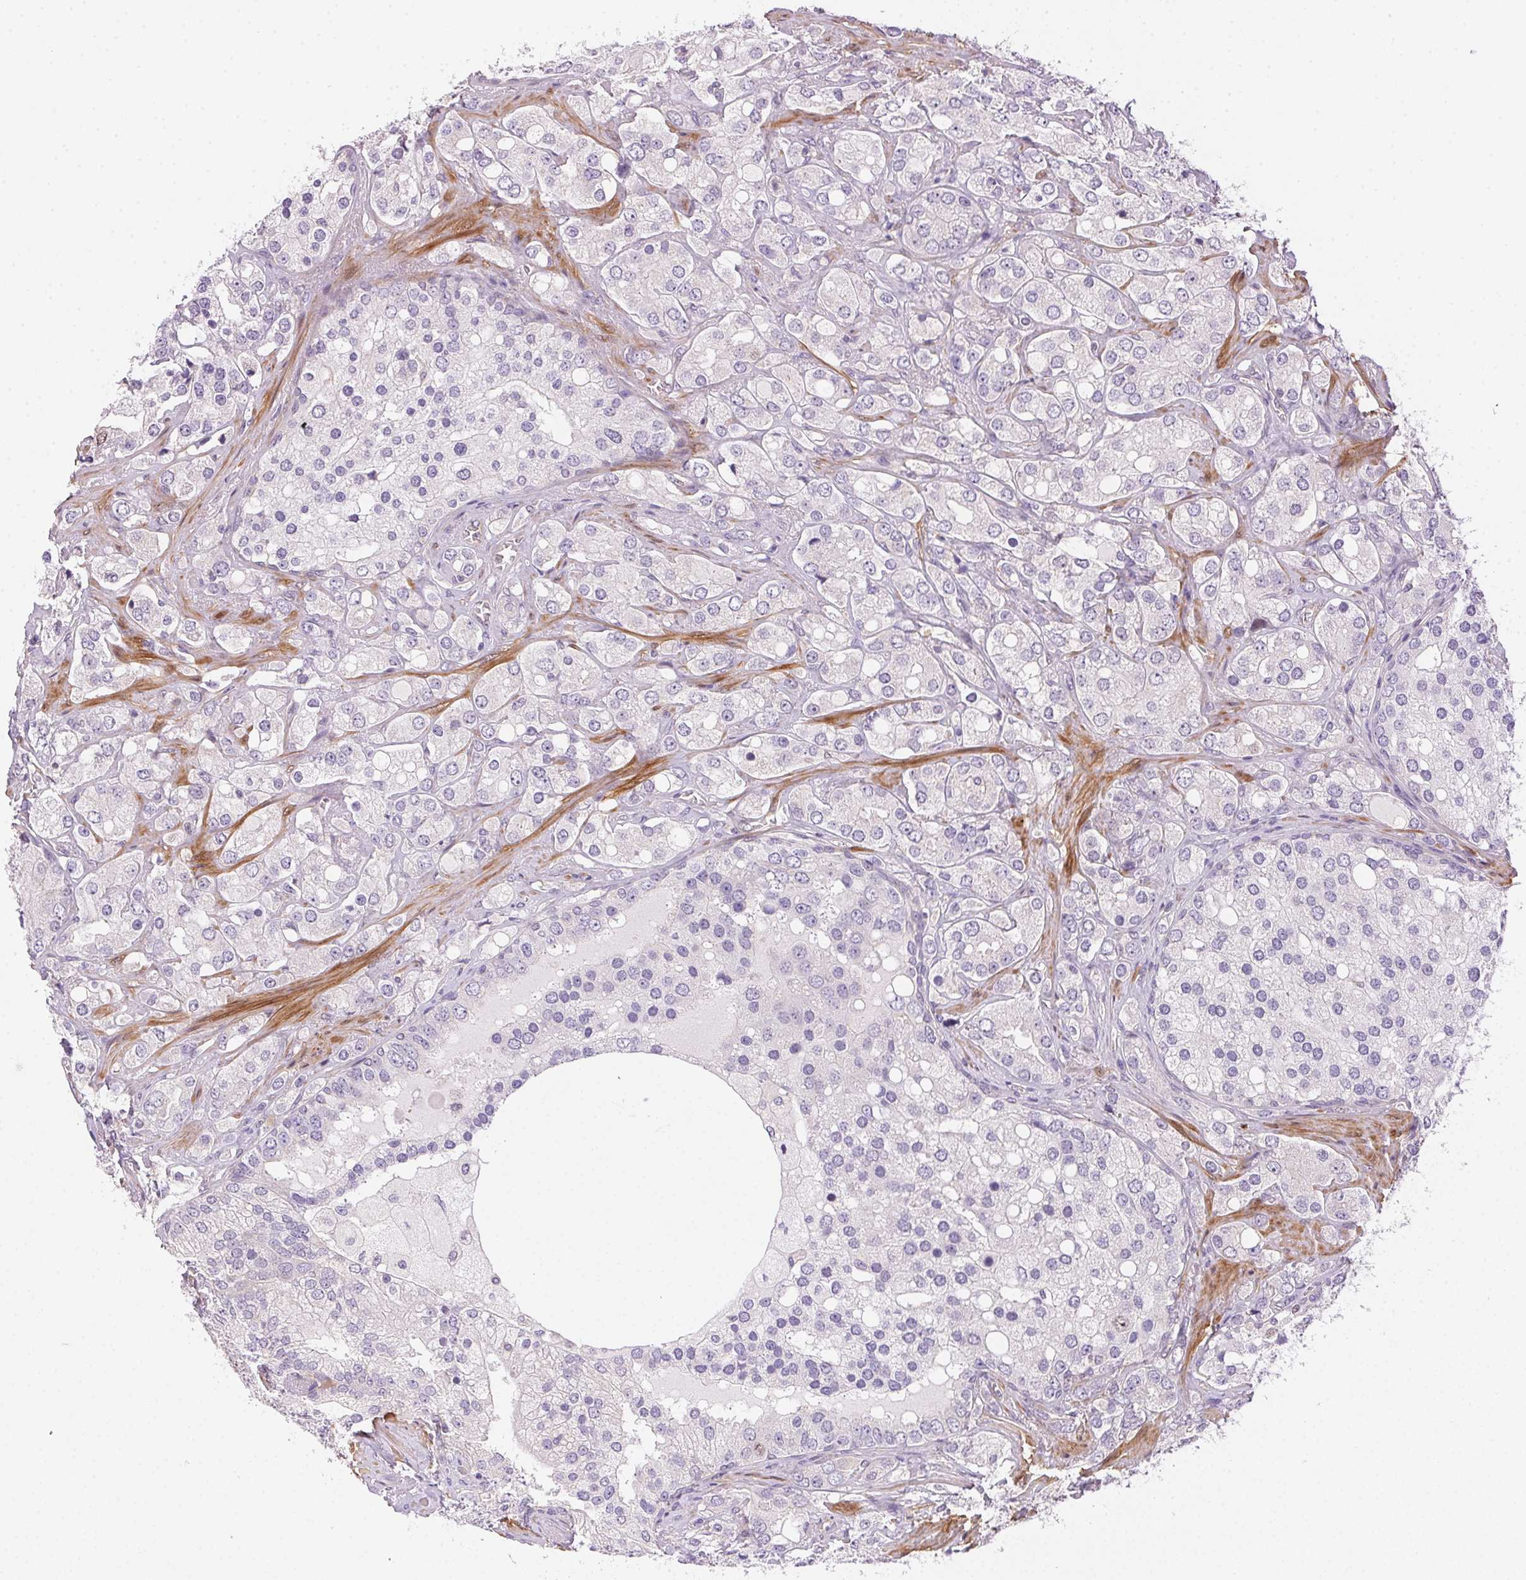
{"staining": {"intensity": "negative", "quantity": "none", "location": "none"}, "tissue": "prostate cancer", "cell_type": "Tumor cells", "image_type": "cancer", "snomed": [{"axis": "morphology", "description": "Adenocarcinoma, High grade"}, {"axis": "topography", "description": "Prostate"}], "caption": "High magnification brightfield microscopy of prostate cancer stained with DAB (3,3'-diaminobenzidine) (brown) and counterstained with hematoxylin (blue): tumor cells show no significant staining.", "gene": "SMTN", "patient": {"sex": "male", "age": 67}}